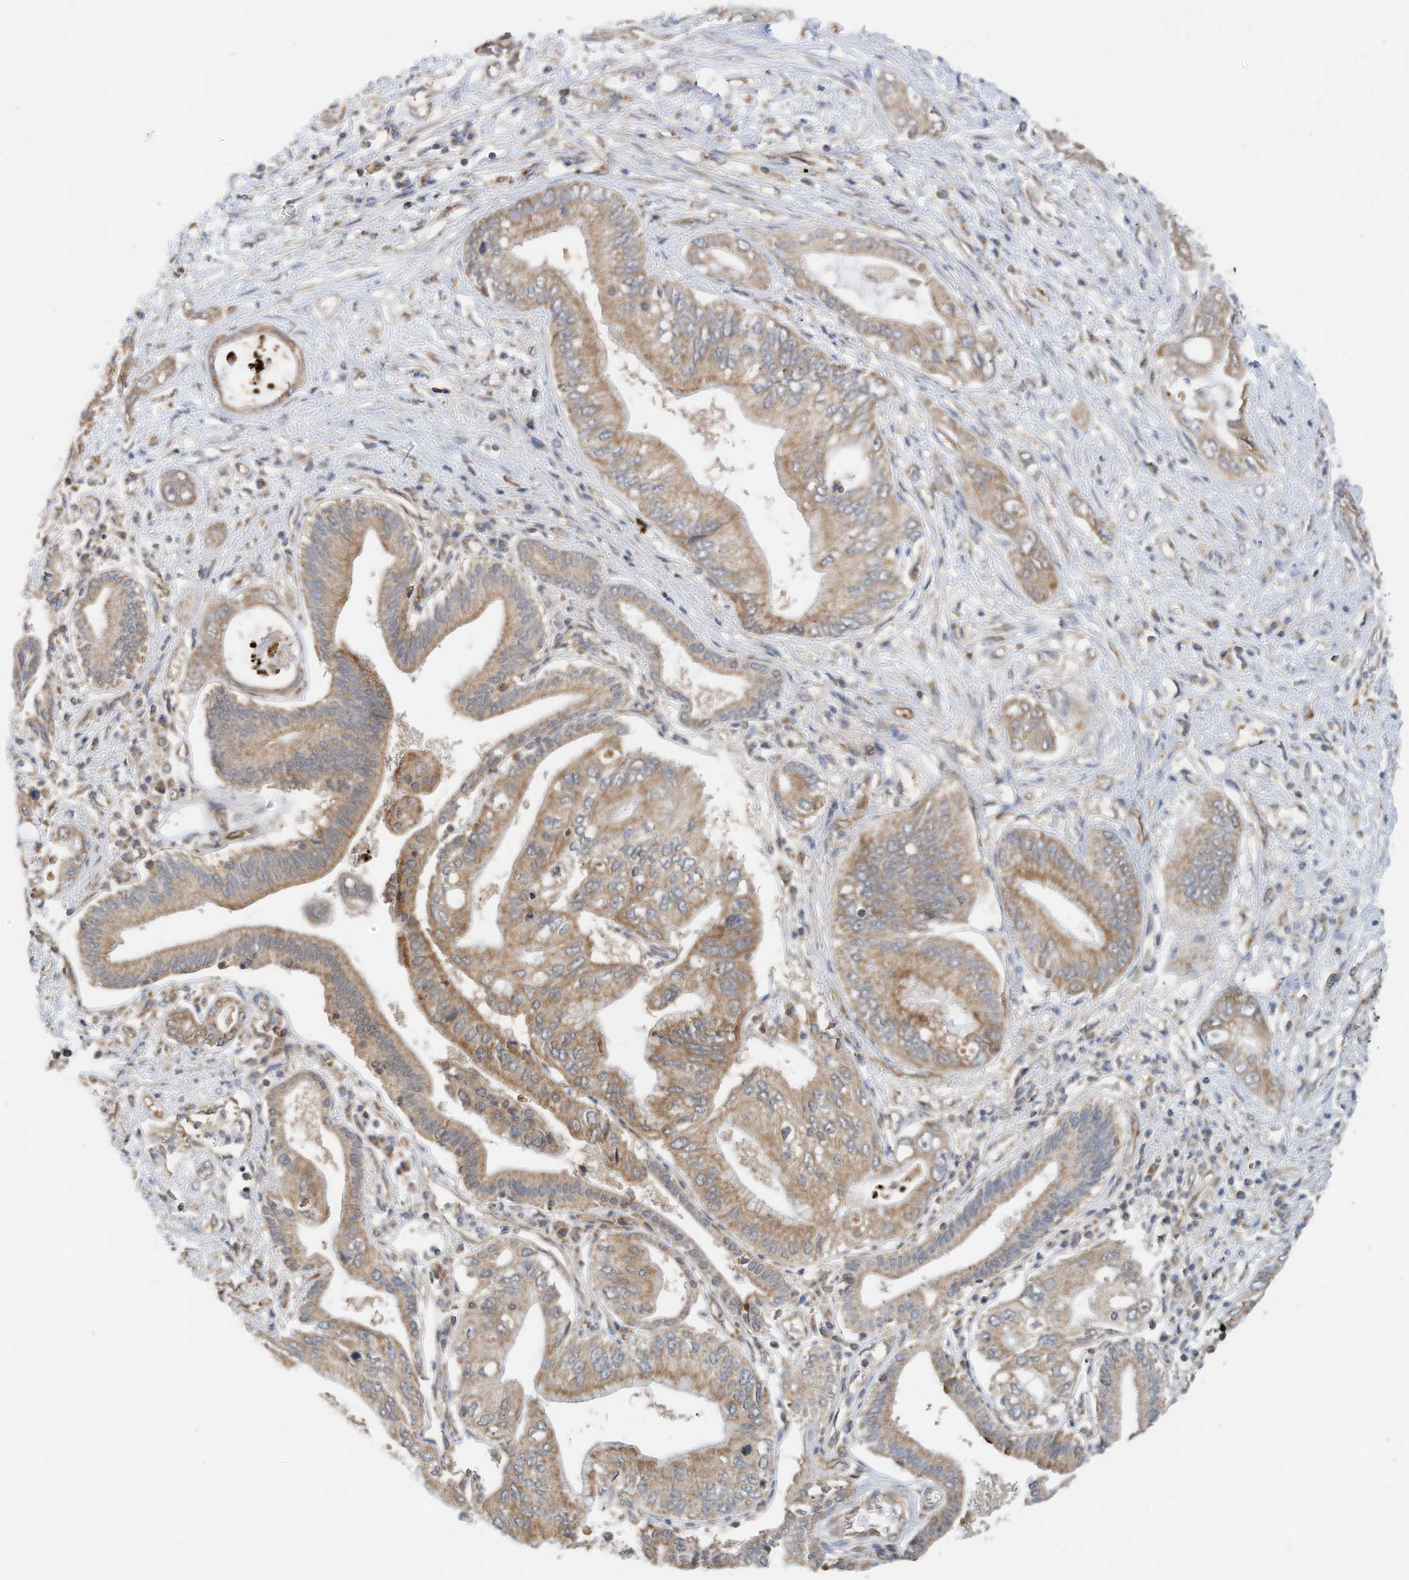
{"staining": {"intensity": "moderate", "quantity": "25%-75%", "location": "cytoplasmic/membranous"}, "tissue": "pancreatic cancer", "cell_type": "Tumor cells", "image_type": "cancer", "snomed": [{"axis": "morphology", "description": "Inflammation, NOS"}, {"axis": "morphology", "description": "Adenocarcinoma, NOS"}, {"axis": "topography", "description": "Pancreas"}], "caption": "Pancreatic cancer stained with a protein marker displays moderate staining in tumor cells.", "gene": "METTL6", "patient": {"sex": "female", "age": 56}}